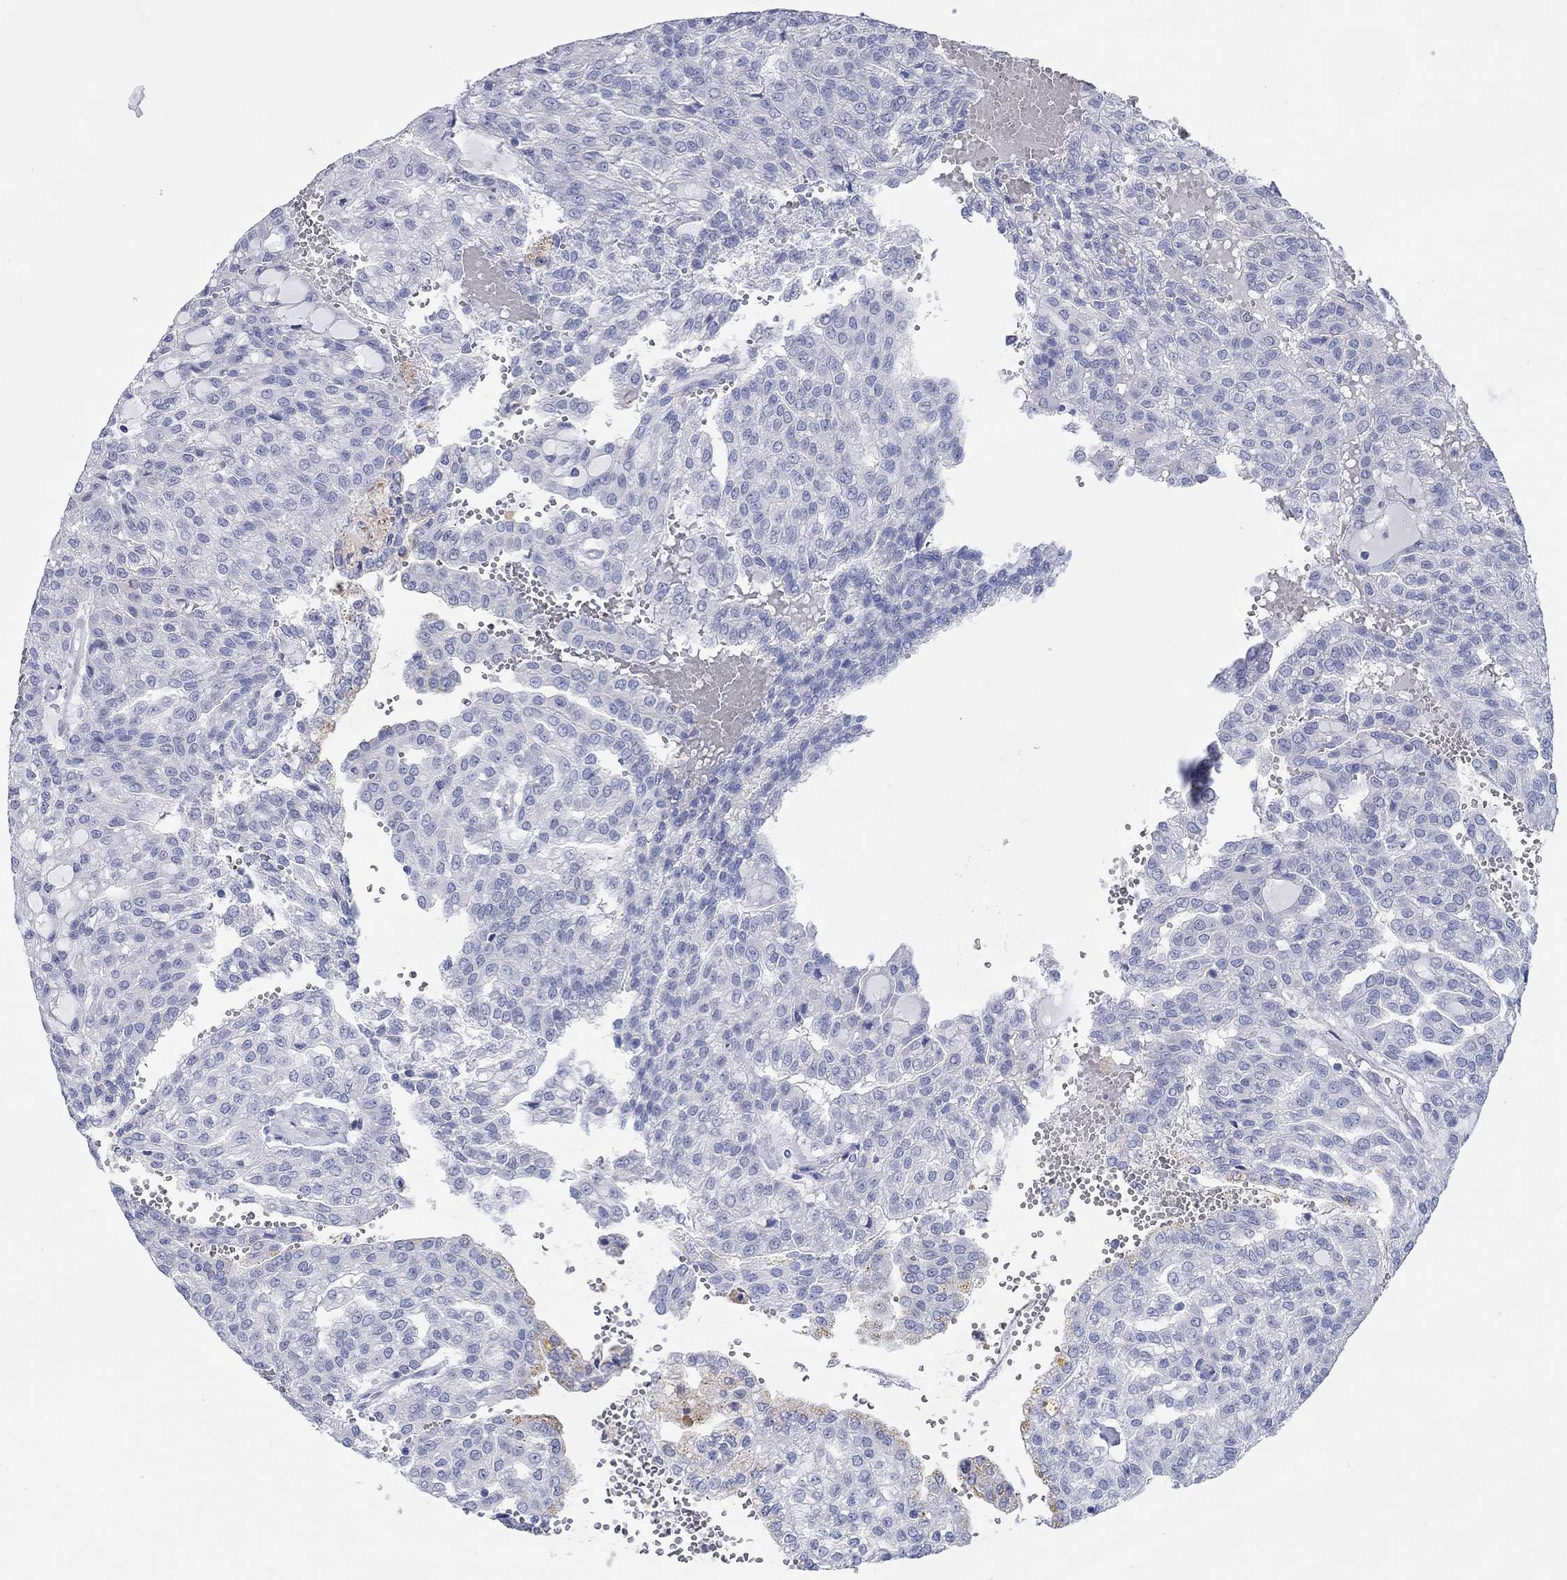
{"staining": {"intensity": "moderate", "quantity": "<25%", "location": "cytoplasmic/membranous"}, "tissue": "renal cancer", "cell_type": "Tumor cells", "image_type": "cancer", "snomed": [{"axis": "morphology", "description": "Adenocarcinoma, NOS"}, {"axis": "topography", "description": "Kidney"}], "caption": "Immunohistochemical staining of renal cancer (adenocarcinoma) demonstrates moderate cytoplasmic/membranous protein expression in approximately <25% of tumor cells. The protein of interest is stained brown, and the nuclei are stained in blue (DAB IHC with brightfield microscopy, high magnification).", "gene": "SPATA9", "patient": {"sex": "male", "age": 63}}